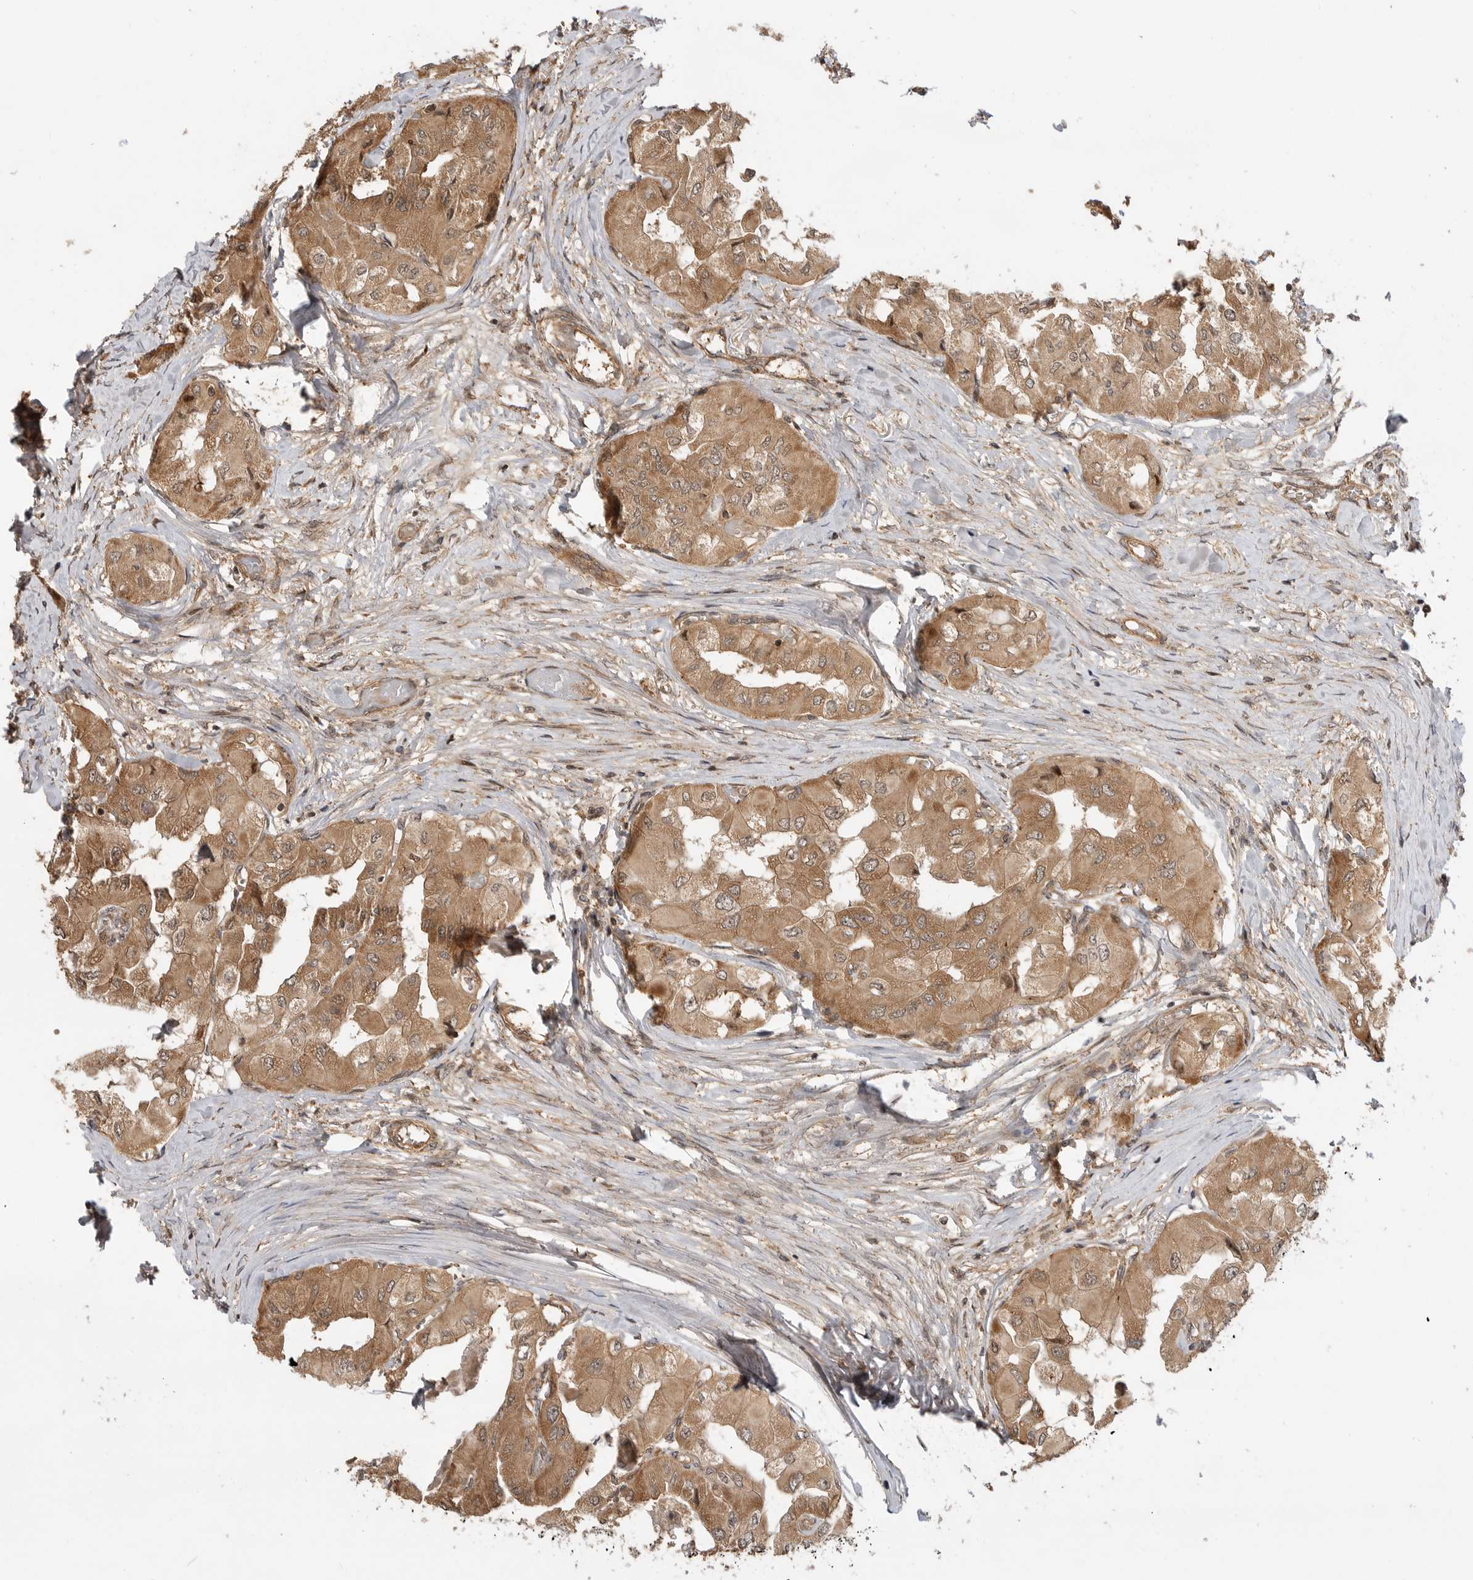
{"staining": {"intensity": "moderate", "quantity": ">75%", "location": "cytoplasmic/membranous"}, "tissue": "thyroid cancer", "cell_type": "Tumor cells", "image_type": "cancer", "snomed": [{"axis": "morphology", "description": "Papillary adenocarcinoma, NOS"}, {"axis": "topography", "description": "Thyroid gland"}], "caption": "Immunohistochemical staining of human thyroid cancer (papillary adenocarcinoma) displays medium levels of moderate cytoplasmic/membranous positivity in about >75% of tumor cells.", "gene": "ADPRS", "patient": {"sex": "female", "age": 59}}